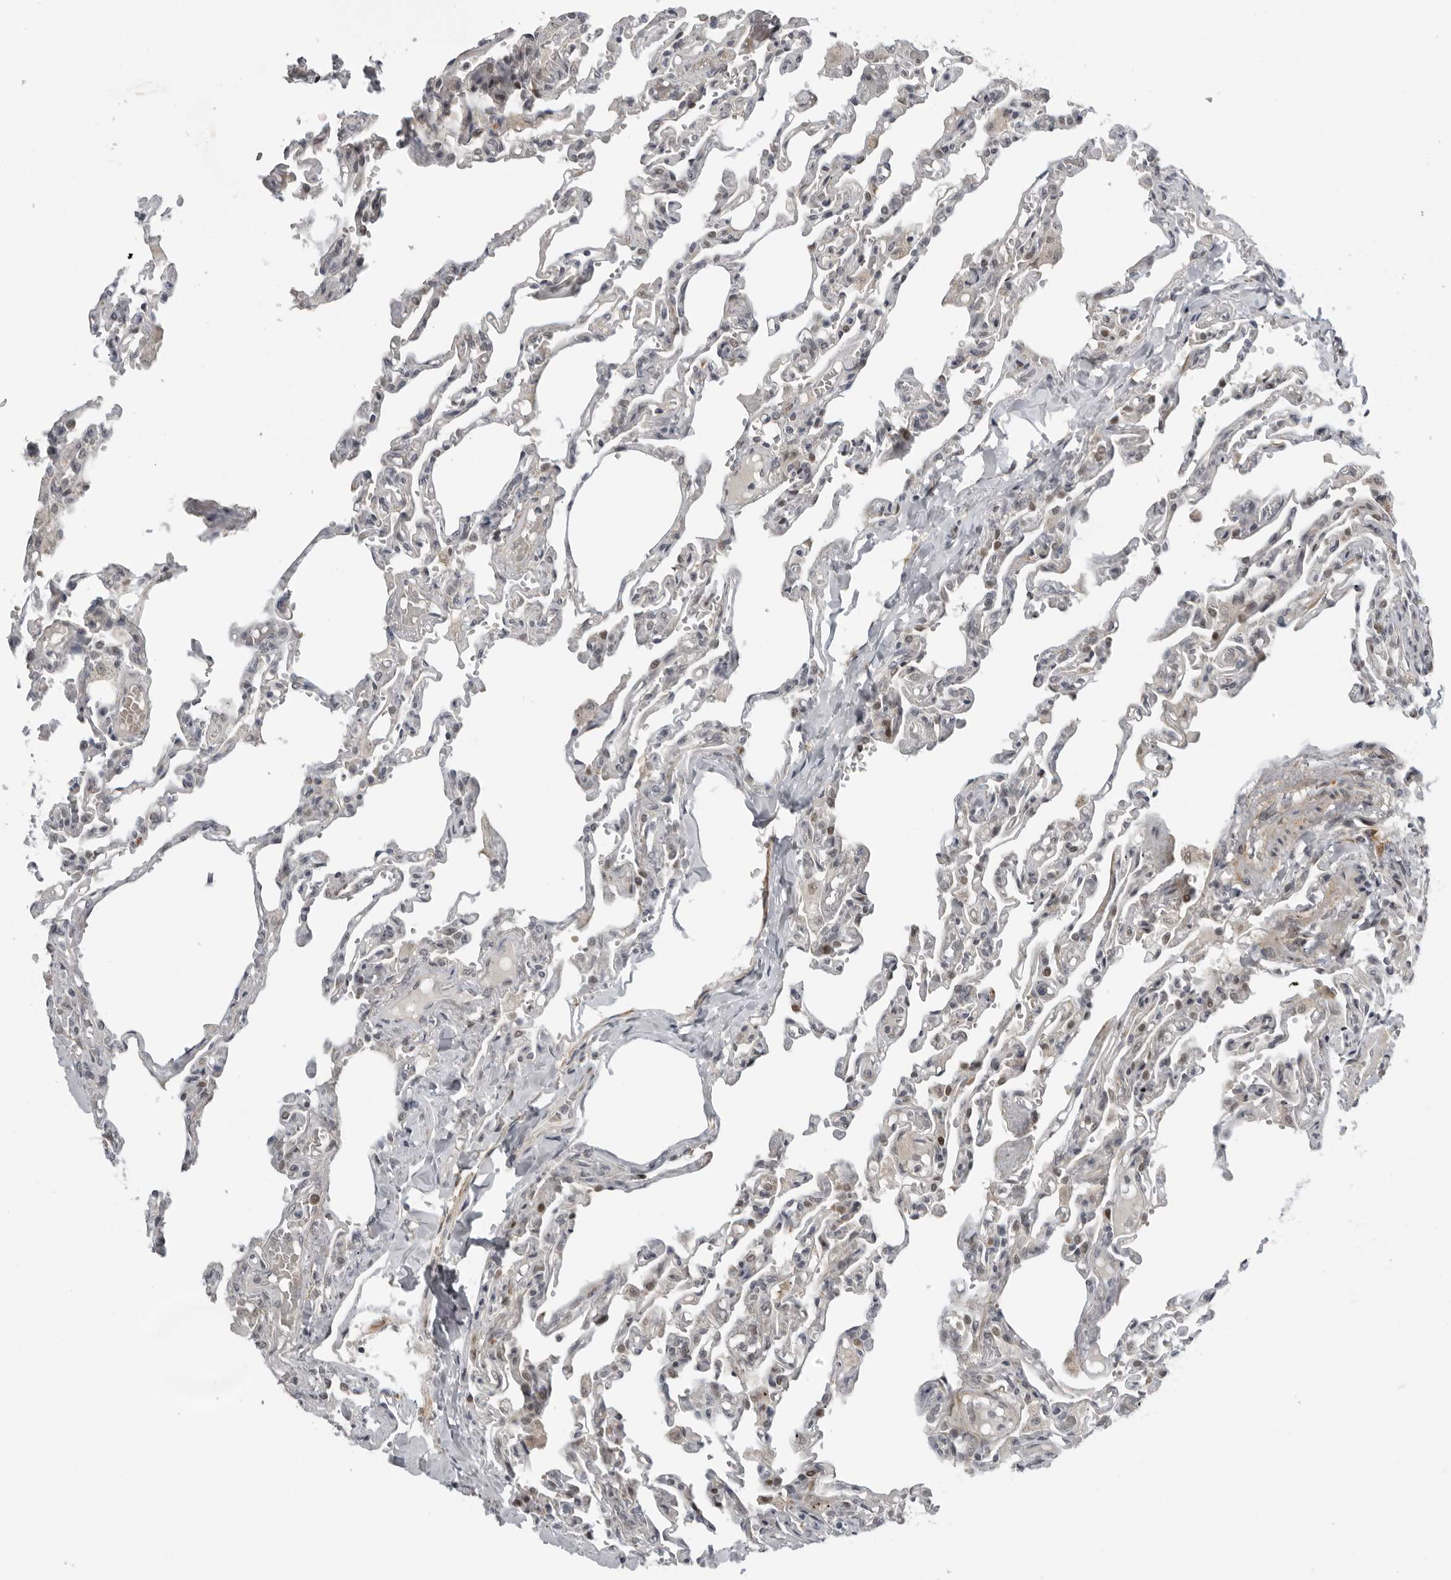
{"staining": {"intensity": "moderate", "quantity": "<25%", "location": "nuclear"}, "tissue": "lung", "cell_type": "Alveolar cells", "image_type": "normal", "snomed": [{"axis": "morphology", "description": "Normal tissue, NOS"}, {"axis": "topography", "description": "Lung"}], "caption": "Immunohistochemical staining of normal lung shows <25% levels of moderate nuclear protein staining in about <25% of alveolar cells. Immunohistochemistry (ihc) stains the protein in brown and the nuclei are stained blue.", "gene": "ALPK2", "patient": {"sex": "male", "age": 21}}